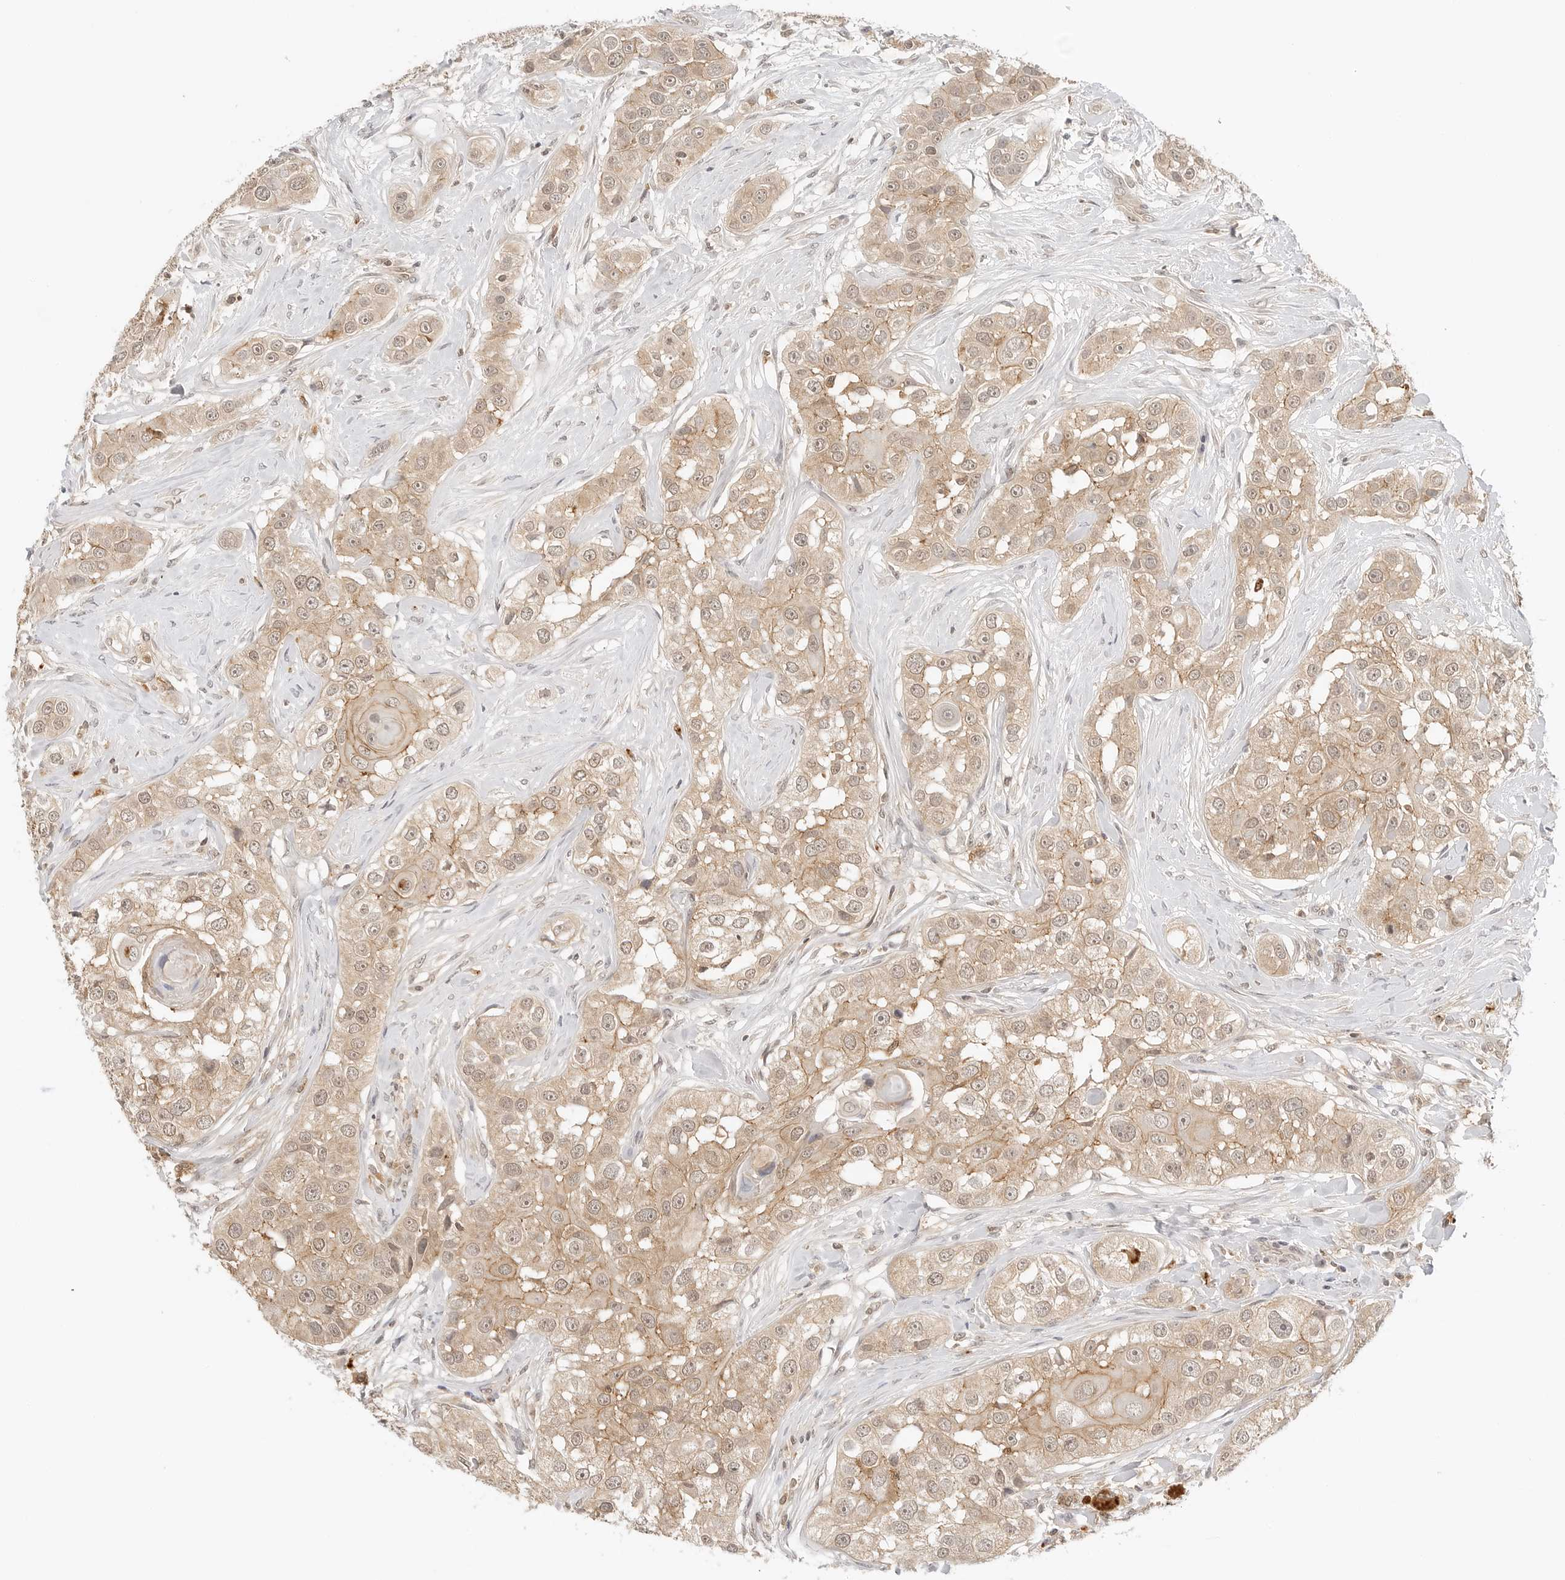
{"staining": {"intensity": "weak", "quantity": ">75%", "location": "cytoplasmic/membranous"}, "tissue": "head and neck cancer", "cell_type": "Tumor cells", "image_type": "cancer", "snomed": [{"axis": "morphology", "description": "Normal tissue, NOS"}, {"axis": "morphology", "description": "Squamous cell carcinoma, NOS"}, {"axis": "topography", "description": "Skeletal muscle"}, {"axis": "topography", "description": "Head-Neck"}], "caption": "Immunohistochemical staining of human head and neck cancer (squamous cell carcinoma) demonstrates low levels of weak cytoplasmic/membranous protein expression in about >75% of tumor cells. (DAB (3,3'-diaminobenzidine) IHC with brightfield microscopy, high magnification).", "gene": "EPHA1", "patient": {"sex": "male", "age": 51}}